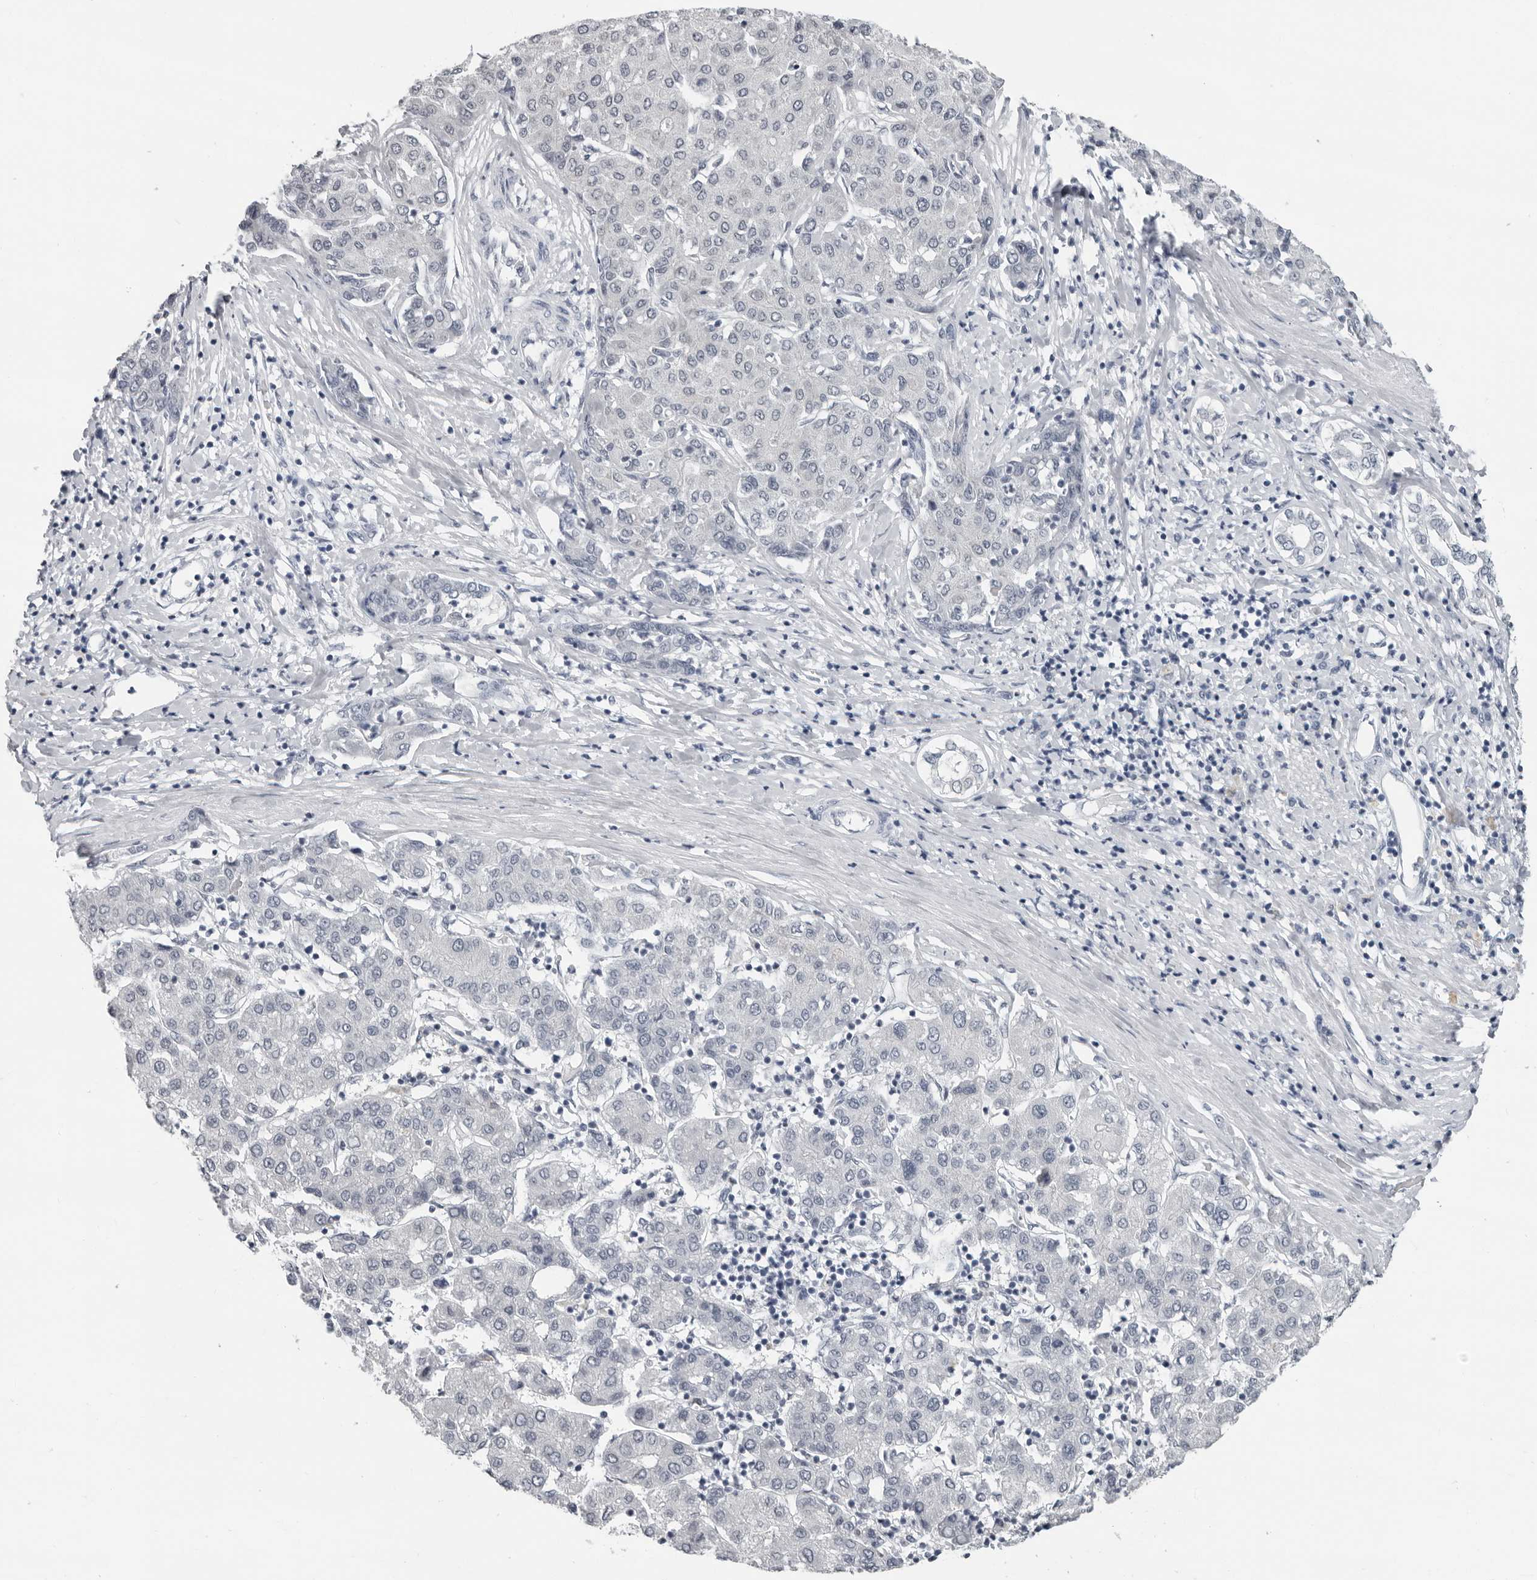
{"staining": {"intensity": "negative", "quantity": "none", "location": "none"}, "tissue": "liver cancer", "cell_type": "Tumor cells", "image_type": "cancer", "snomed": [{"axis": "morphology", "description": "Carcinoma, Hepatocellular, NOS"}, {"axis": "topography", "description": "Liver"}], "caption": "DAB (3,3'-diaminobenzidine) immunohistochemical staining of liver hepatocellular carcinoma exhibits no significant positivity in tumor cells. Brightfield microscopy of immunohistochemistry (IHC) stained with DAB (3,3'-diaminobenzidine) (brown) and hematoxylin (blue), captured at high magnification.", "gene": "OPLAH", "patient": {"sex": "male", "age": 65}}